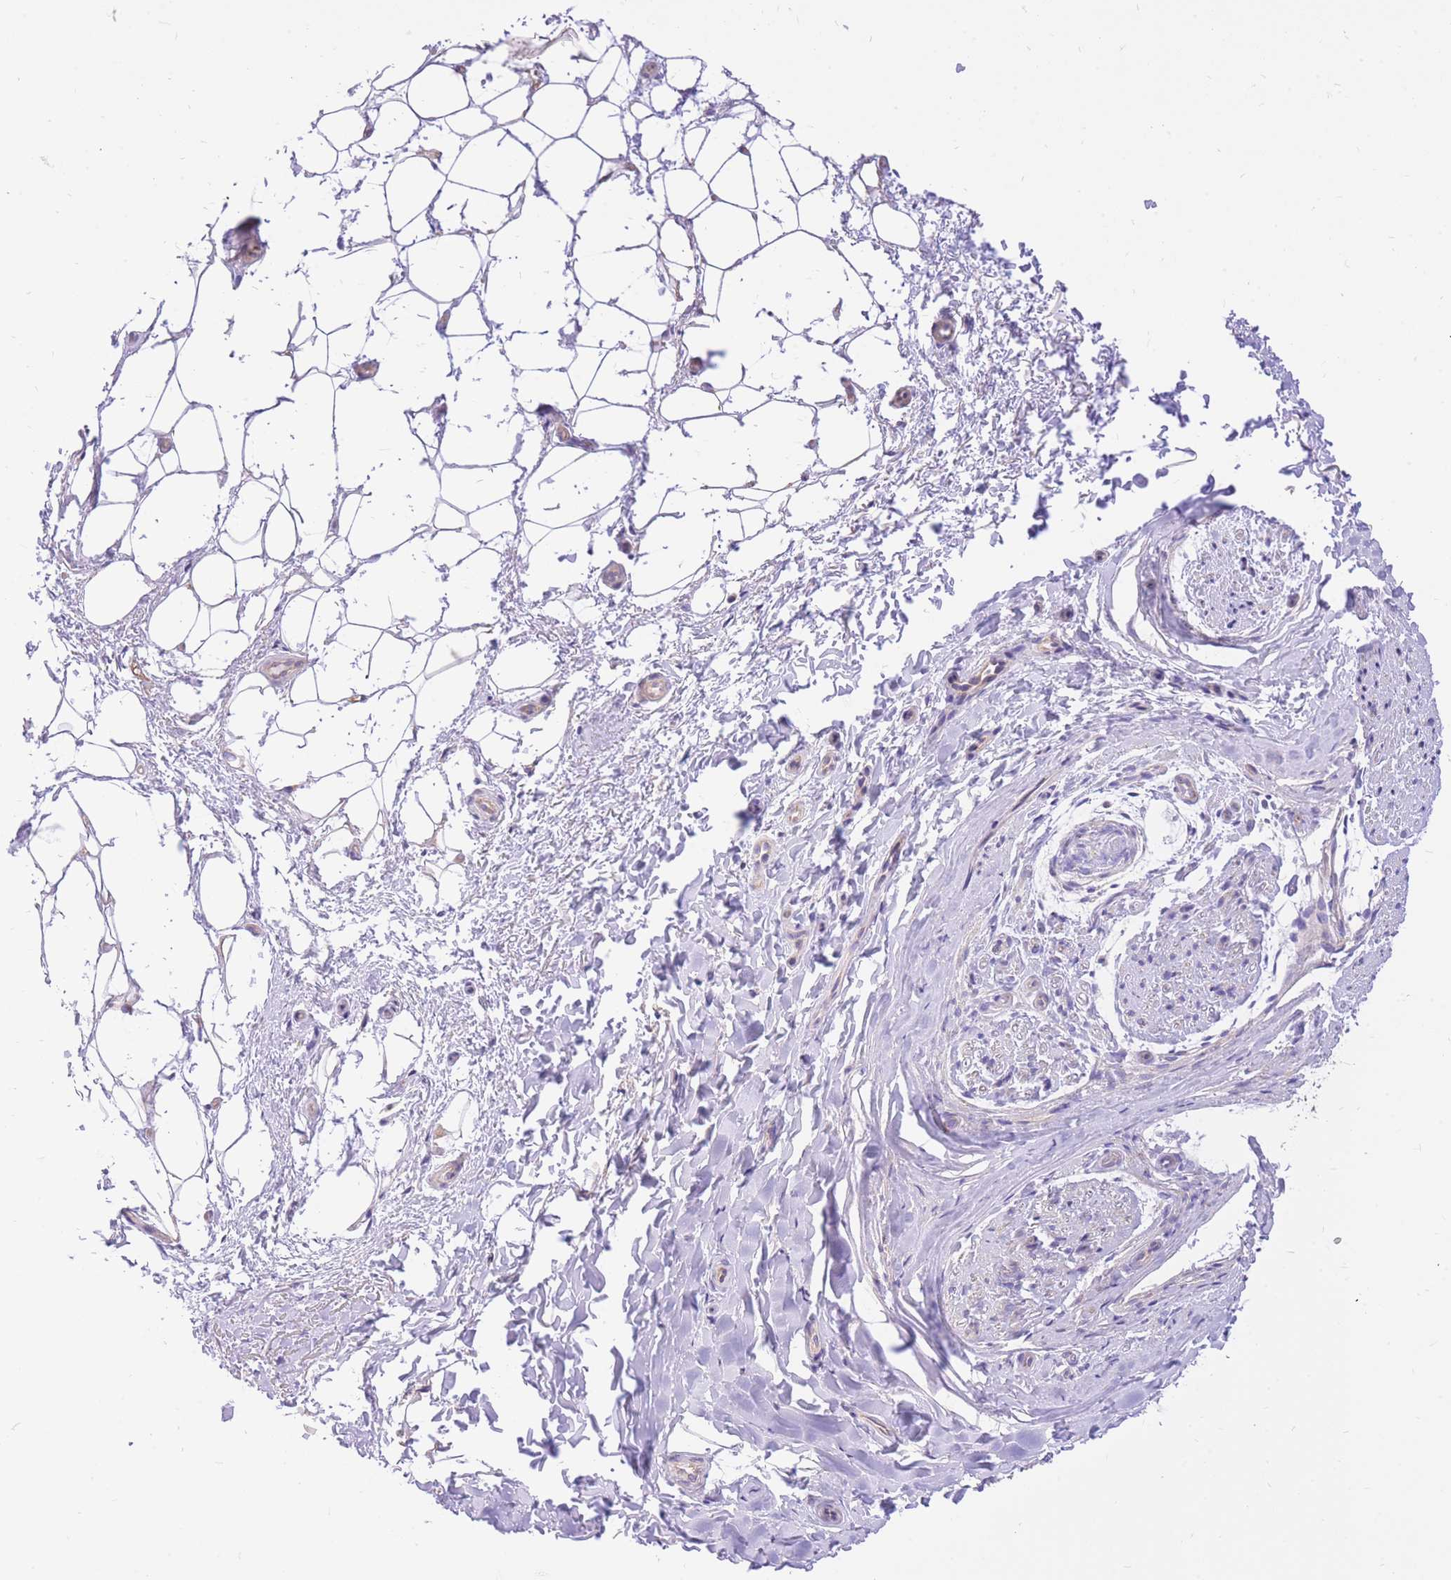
{"staining": {"intensity": "negative", "quantity": "none", "location": "none"}, "tissue": "adipose tissue", "cell_type": "Adipocytes", "image_type": "normal", "snomed": [{"axis": "morphology", "description": "Normal tissue, NOS"}, {"axis": "topography", "description": "Peripheral nerve tissue"}], "caption": "This is an immunohistochemistry photomicrograph of unremarkable adipose tissue. There is no staining in adipocytes.", "gene": "TOPAZ1", "patient": {"sex": "female", "age": 61}}